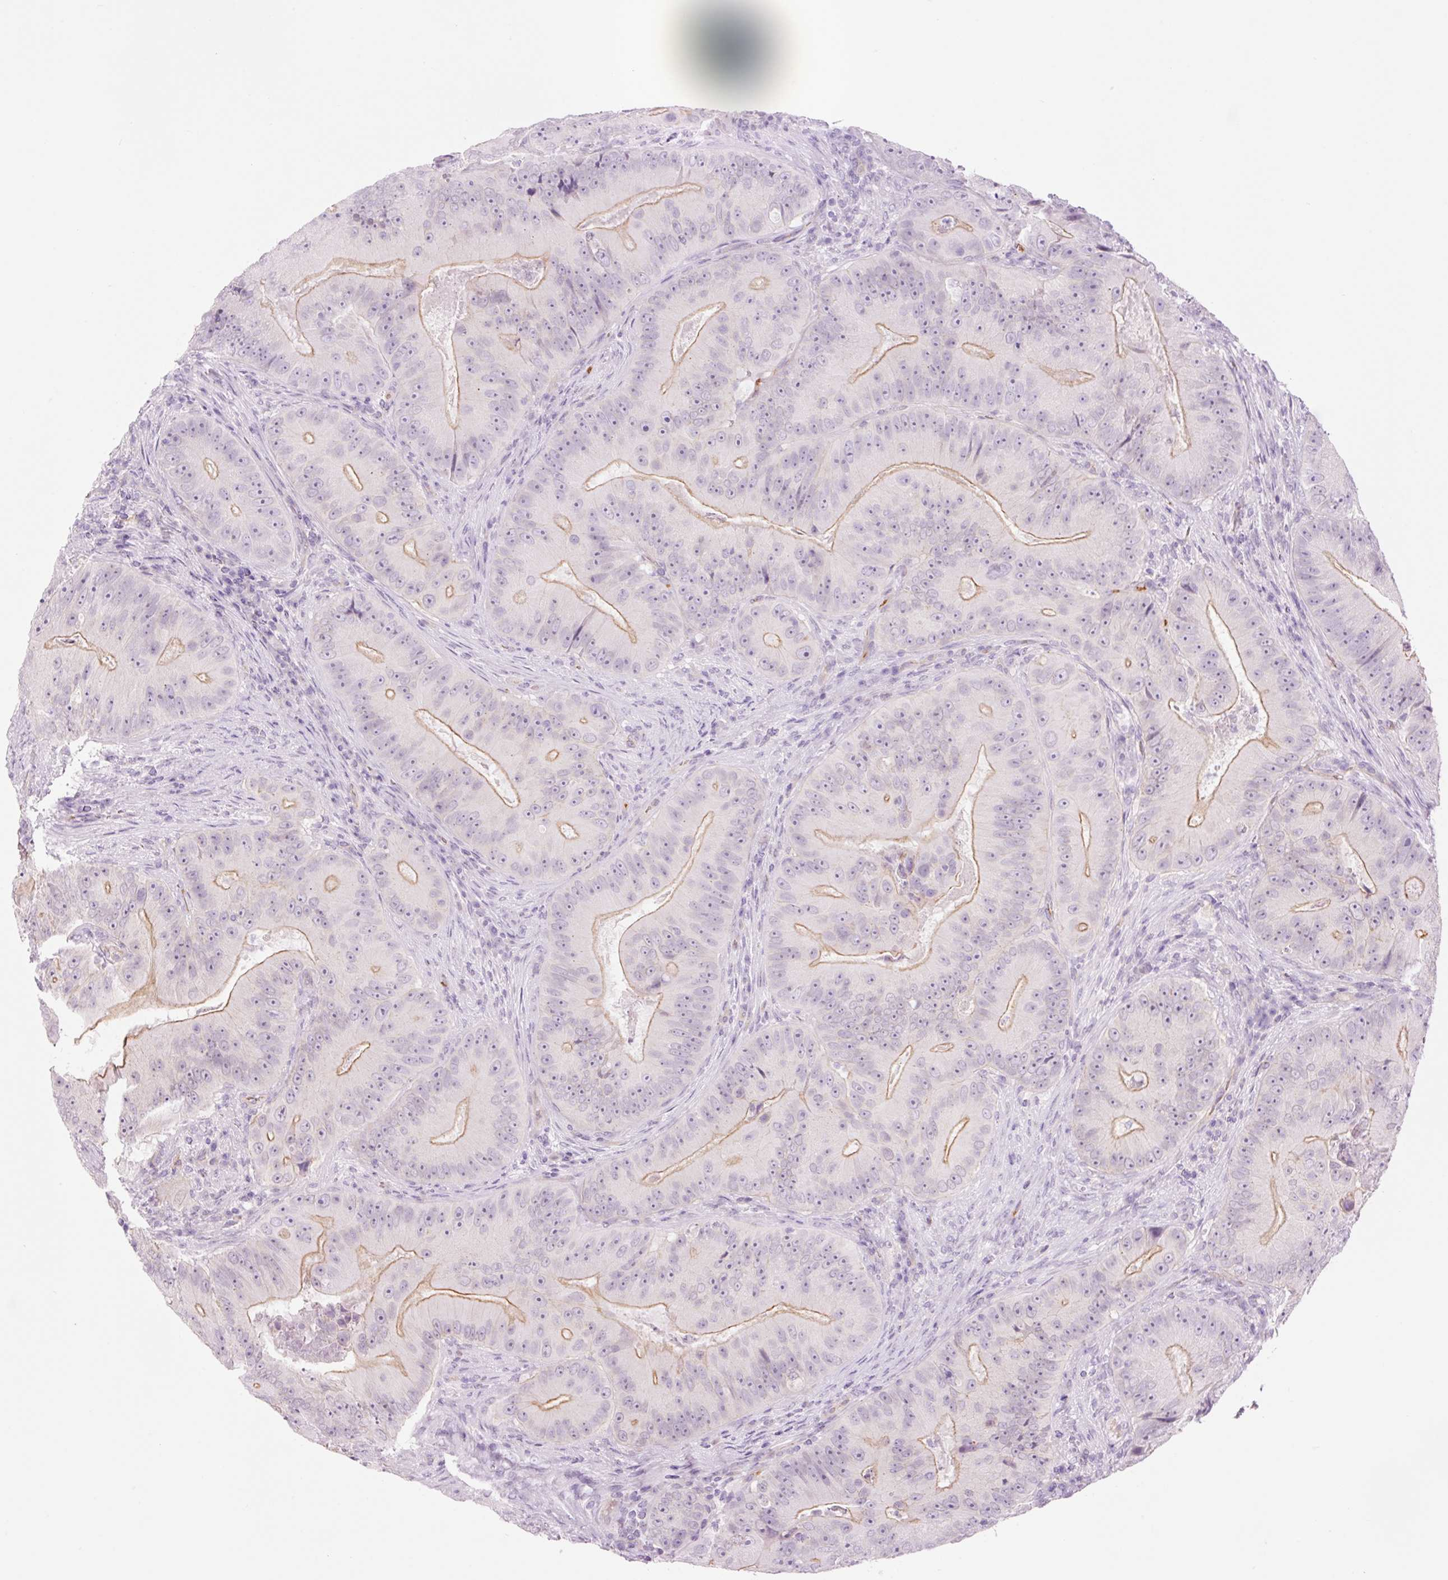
{"staining": {"intensity": "weak", "quantity": "25%-75%", "location": "cytoplasmic/membranous"}, "tissue": "colorectal cancer", "cell_type": "Tumor cells", "image_type": "cancer", "snomed": [{"axis": "morphology", "description": "Adenocarcinoma, NOS"}, {"axis": "topography", "description": "Colon"}], "caption": "Immunohistochemical staining of human colorectal cancer reveals low levels of weak cytoplasmic/membranous expression in approximately 25%-75% of tumor cells.", "gene": "HSPA4L", "patient": {"sex": "female", "age": 86}}